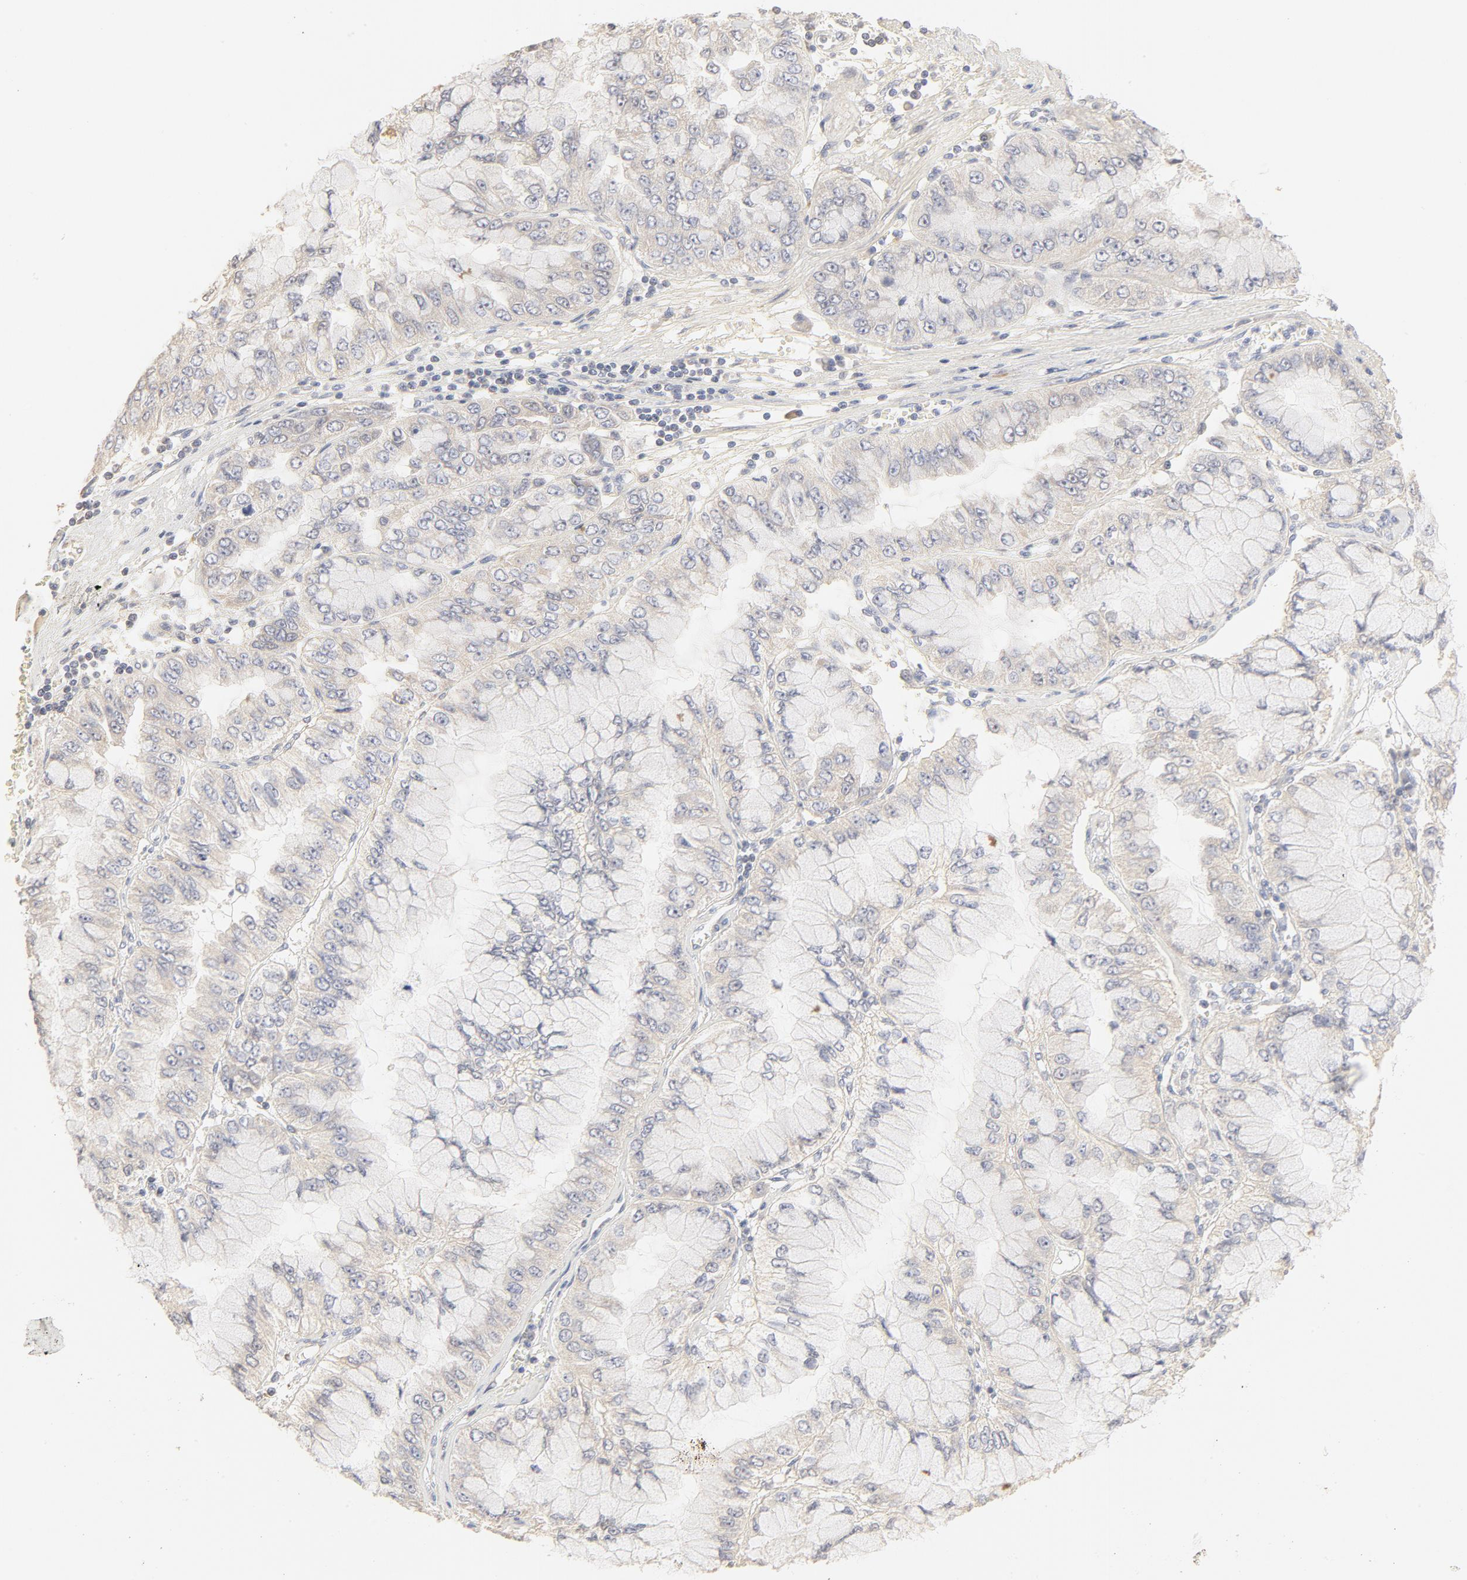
{"staining": {"intensity": "negative", "quantity": "none", "location": "none"}, "tissue": "liver cancer", "cell_type": "Tumor cells", "image_type": "cancer", "snomed": [{"axis": "morphology", "description": "Cholangiocarcinoma"}, {"axis": "topography", "description": "Liver"}], "caption": "Immunohistochemical staining of human cholangiocarcinoma (liver) reveals no significant expression in tumor cells.", "gene": "FCGBP", "patient": {"sex": "female", "age": 79}}